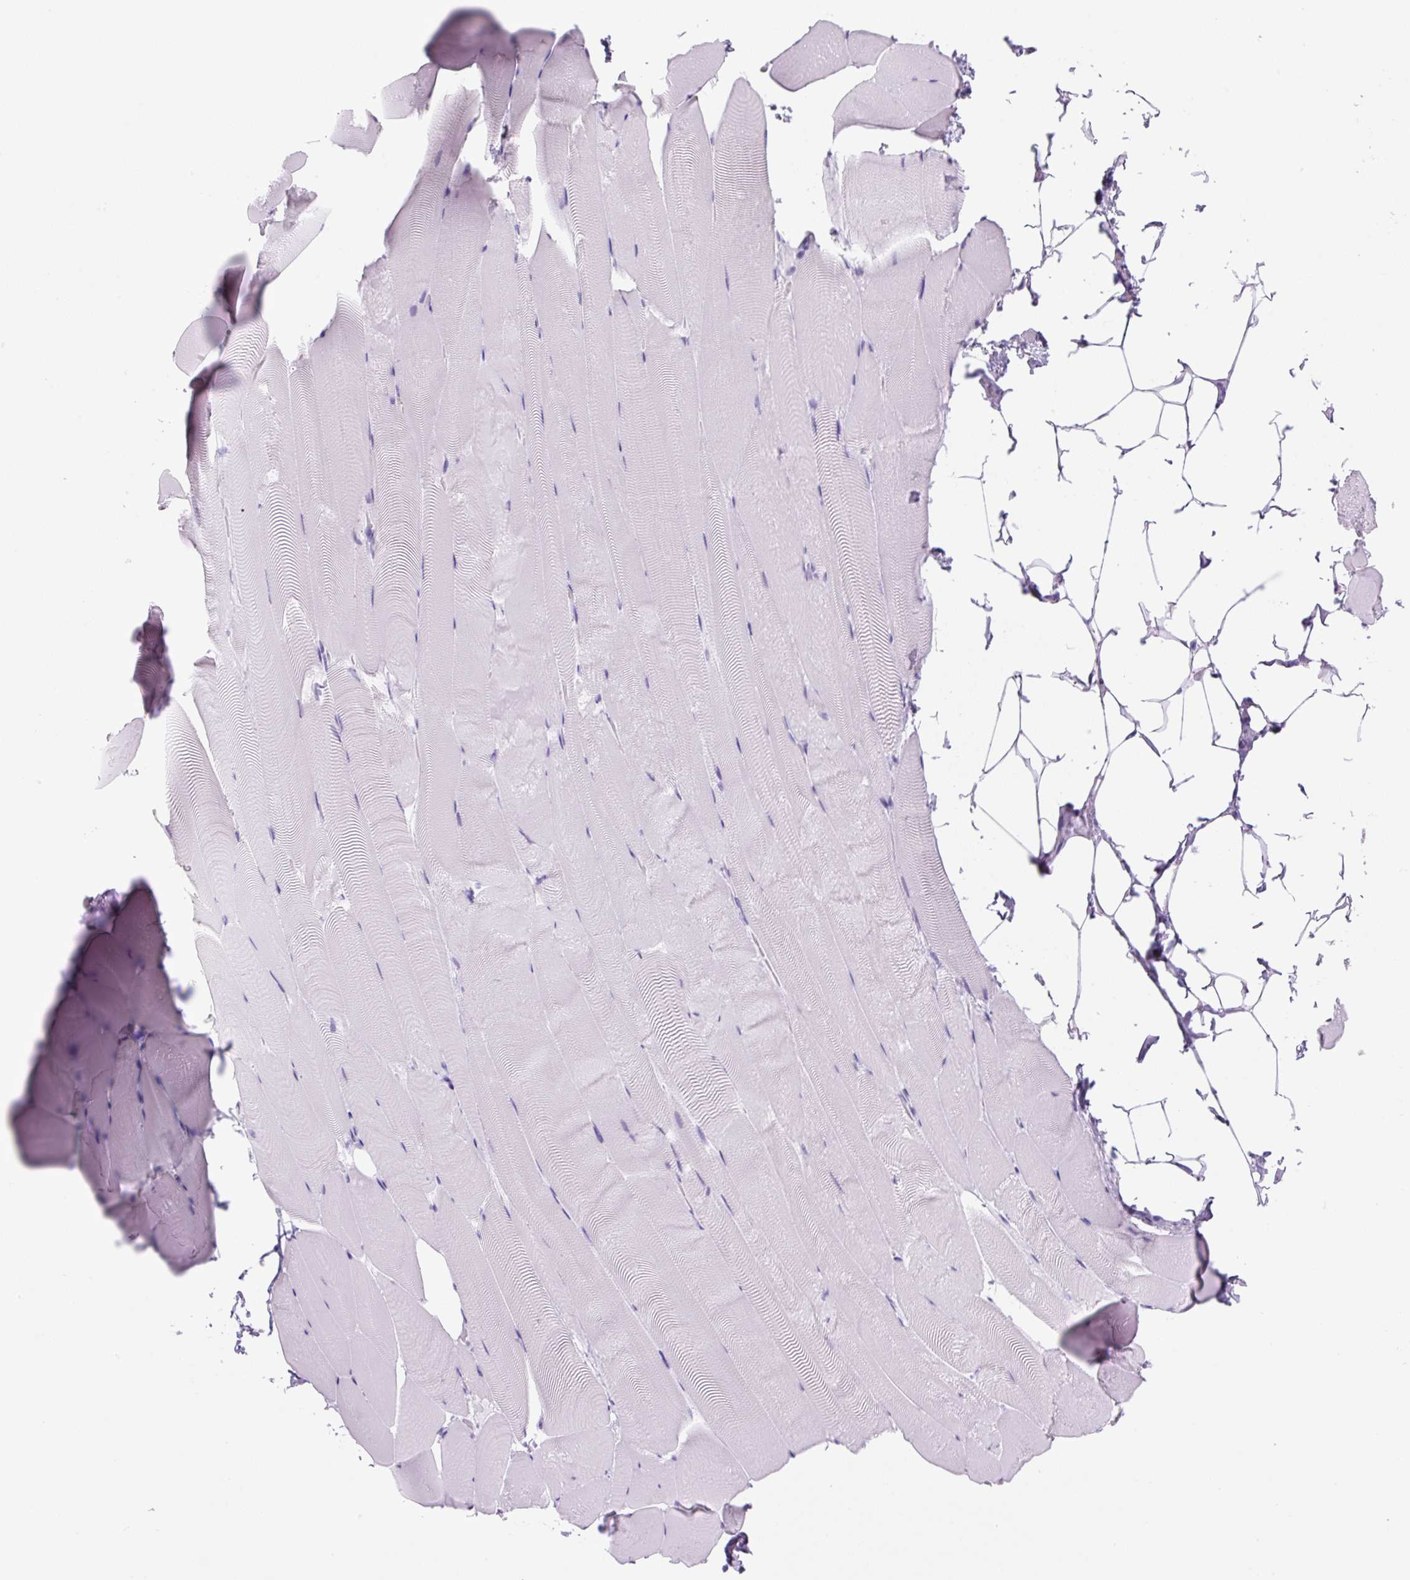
{"staining": {"intensity": "negative", "quantity": "none", "location": "none"}, "tissue": "skeletal muscle", "cell_type": "Myocytes", "image_type": "normal", "snomed": [{"axis": "morphology", "description": "Normal tissue, NOS"}, {"axis": "topography", "description": "Skeletal muscle"}], "caption": "The immunohistochemistry (IHC) image has no significant expression in myocytes of skeletal muscle. (Immunohistochemistry, brightfield microscopy, high magnification).", "gene": "PRRT1", "patient": {"sex": "female", "age": 64}}